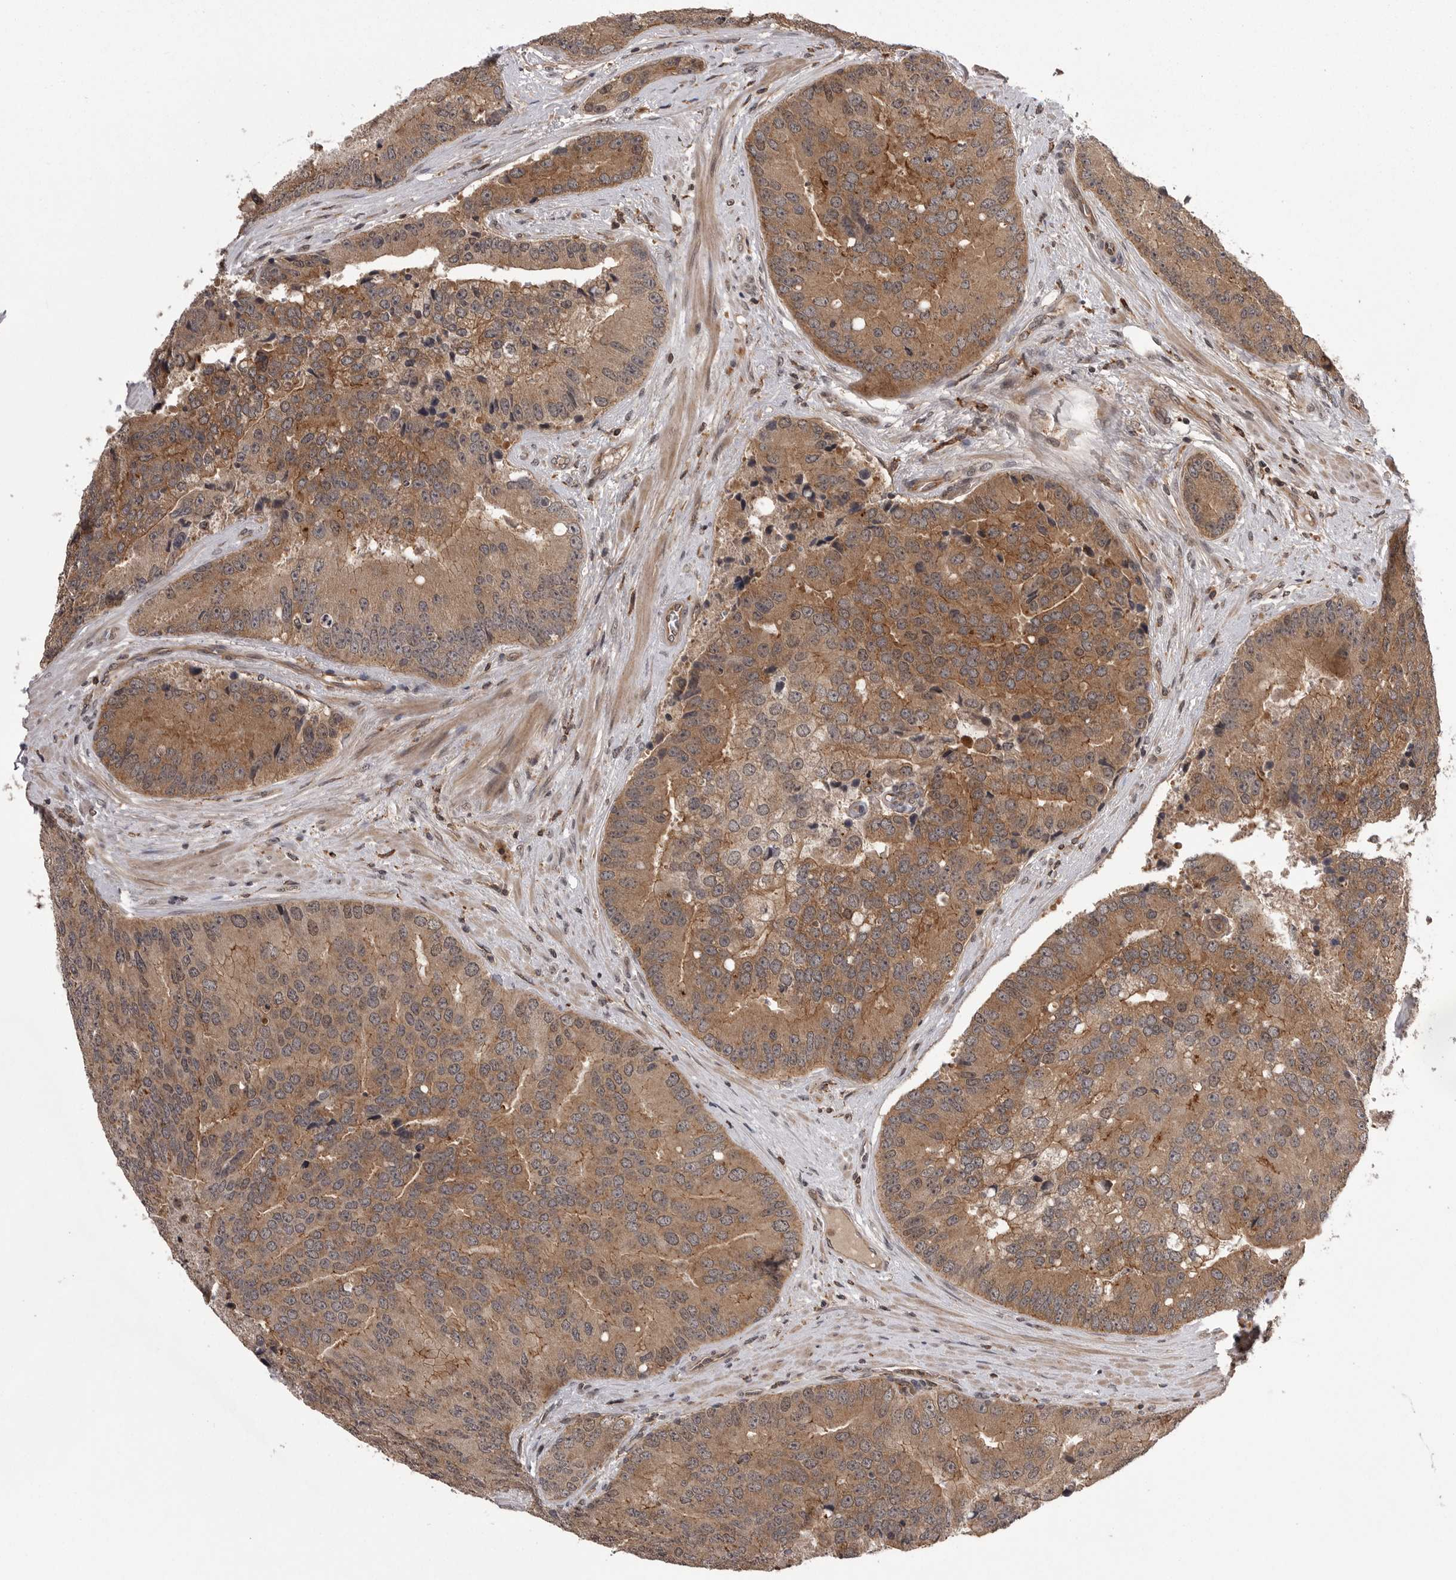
{"staining": {"intensity": "moderate", "quantity": "25%-75%", "location": "cytoplasmic/membranous"}, "tissue": "prostate cancer", "cell_type": "Tumor cells", "image_type": "cancer", "snomed": [{"axis": "morphology", "description": "Adenocarcinoma, High grade"}, {"axis": "topography", "description": "Prostate"}], "caption": "Immunohistochemistry image of prostate cancer stained for a protein (brown), which exhibits medium levels of moderate cytoplasmic/membranous positivity in about 25%-75% of tumor cells.", "gene": "AOAH", "patient": {"sex": "male", "age": 70}}